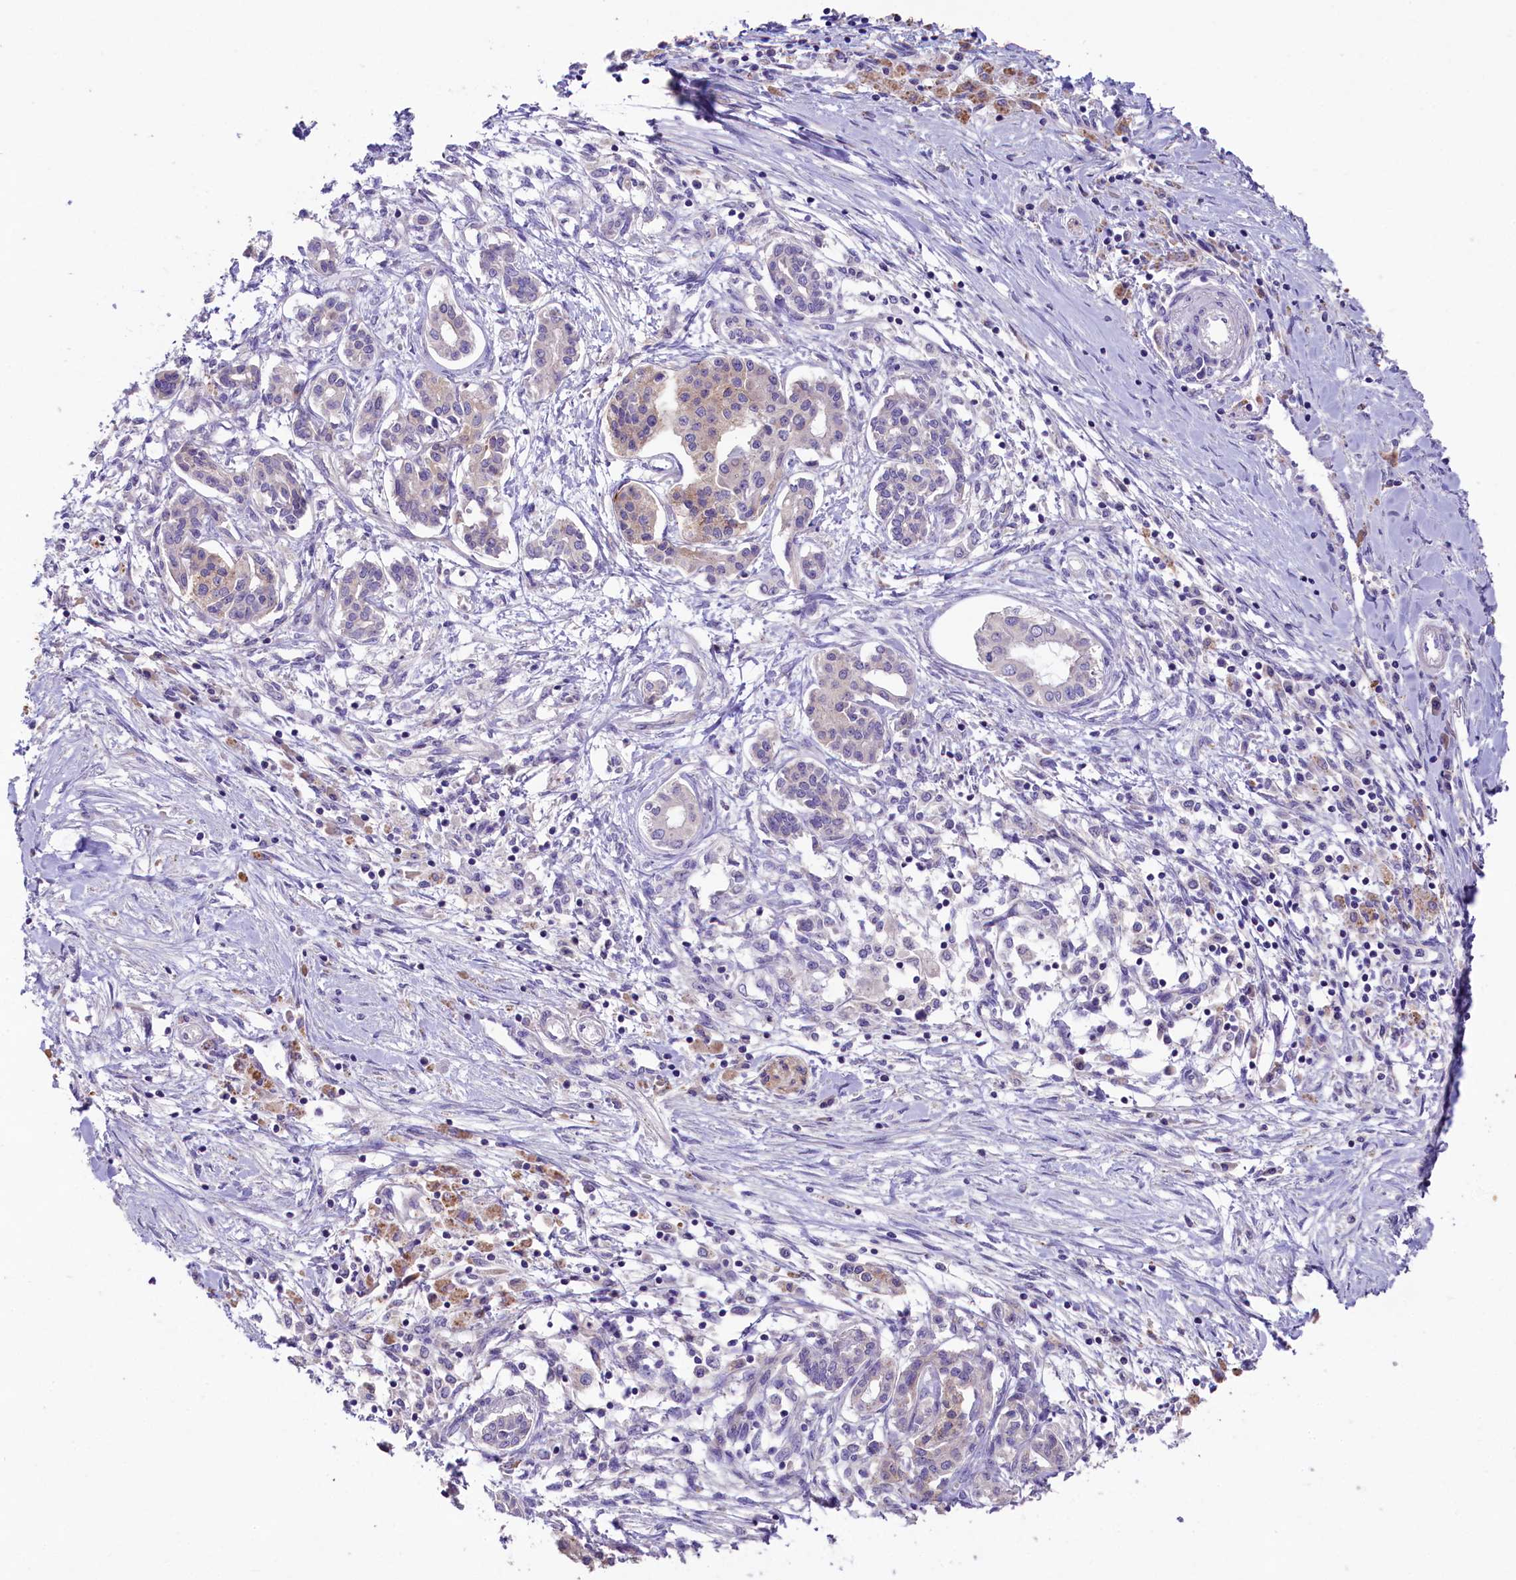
{"staining": {"intensity": "negative", "quantity": "none", "location": "none"}, "tissue": "pancreatic cancer", "cell_type": "Tumor cells", "image_type": "cancer", "snomed": [{"axis": "morphology", "description": "Adenocarcinoma, NOS"}, {"axis": "topography", "description": "Pancreas"}], "caption": "This is a image of immunohistochemistry staining of pancreatic cancer (adenocarcinoma), which shows no staining in tumor cells. The staining was performed using DAB (3,3'-diaminobenzidine) to visualize the protein expression in brown, while the nuclei were stained in blue with hematoxylin (Magnification: 20x).", "gene": "CD99L2", "patient": {"sex": "female", "age": 50}}